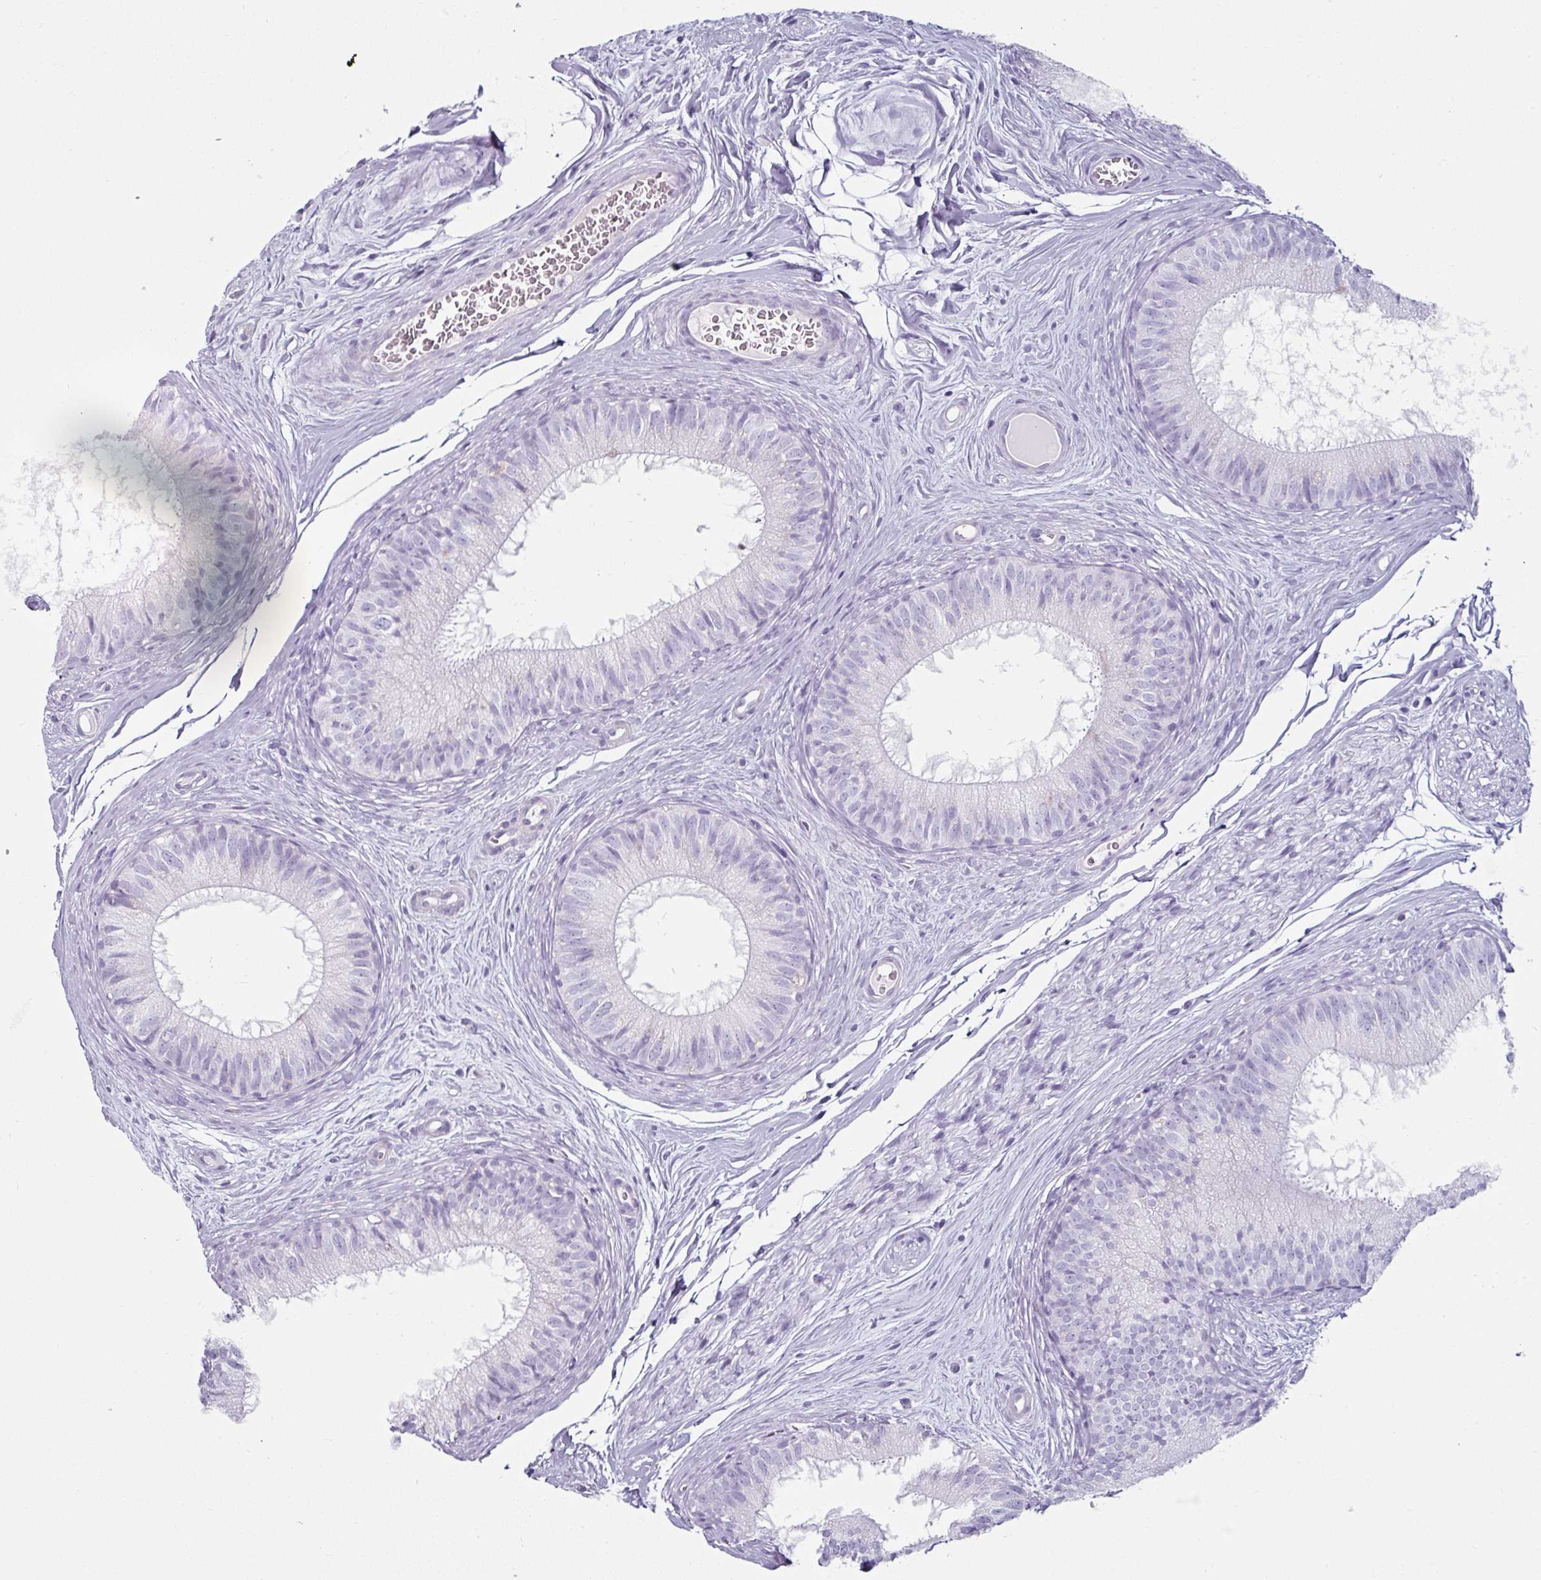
{"staining": {"intensity": "negative", "quantity": "none", "location": "none"}, "tissue": "epididymis", "cell_type": "Glandular cells", "image_type": "normal", "snomed": [{"axis": "morphology", "description": "Normal tissue, NOS"}, {"axis": "topography", "description": "Epididymis"}], "caption": "Immunohistochemistry (IHC) of benign human epididymis demonstrates no staining in glandular cells.", "gene": "CLCA1", "patient": {"sex": "male", "age": 25}}